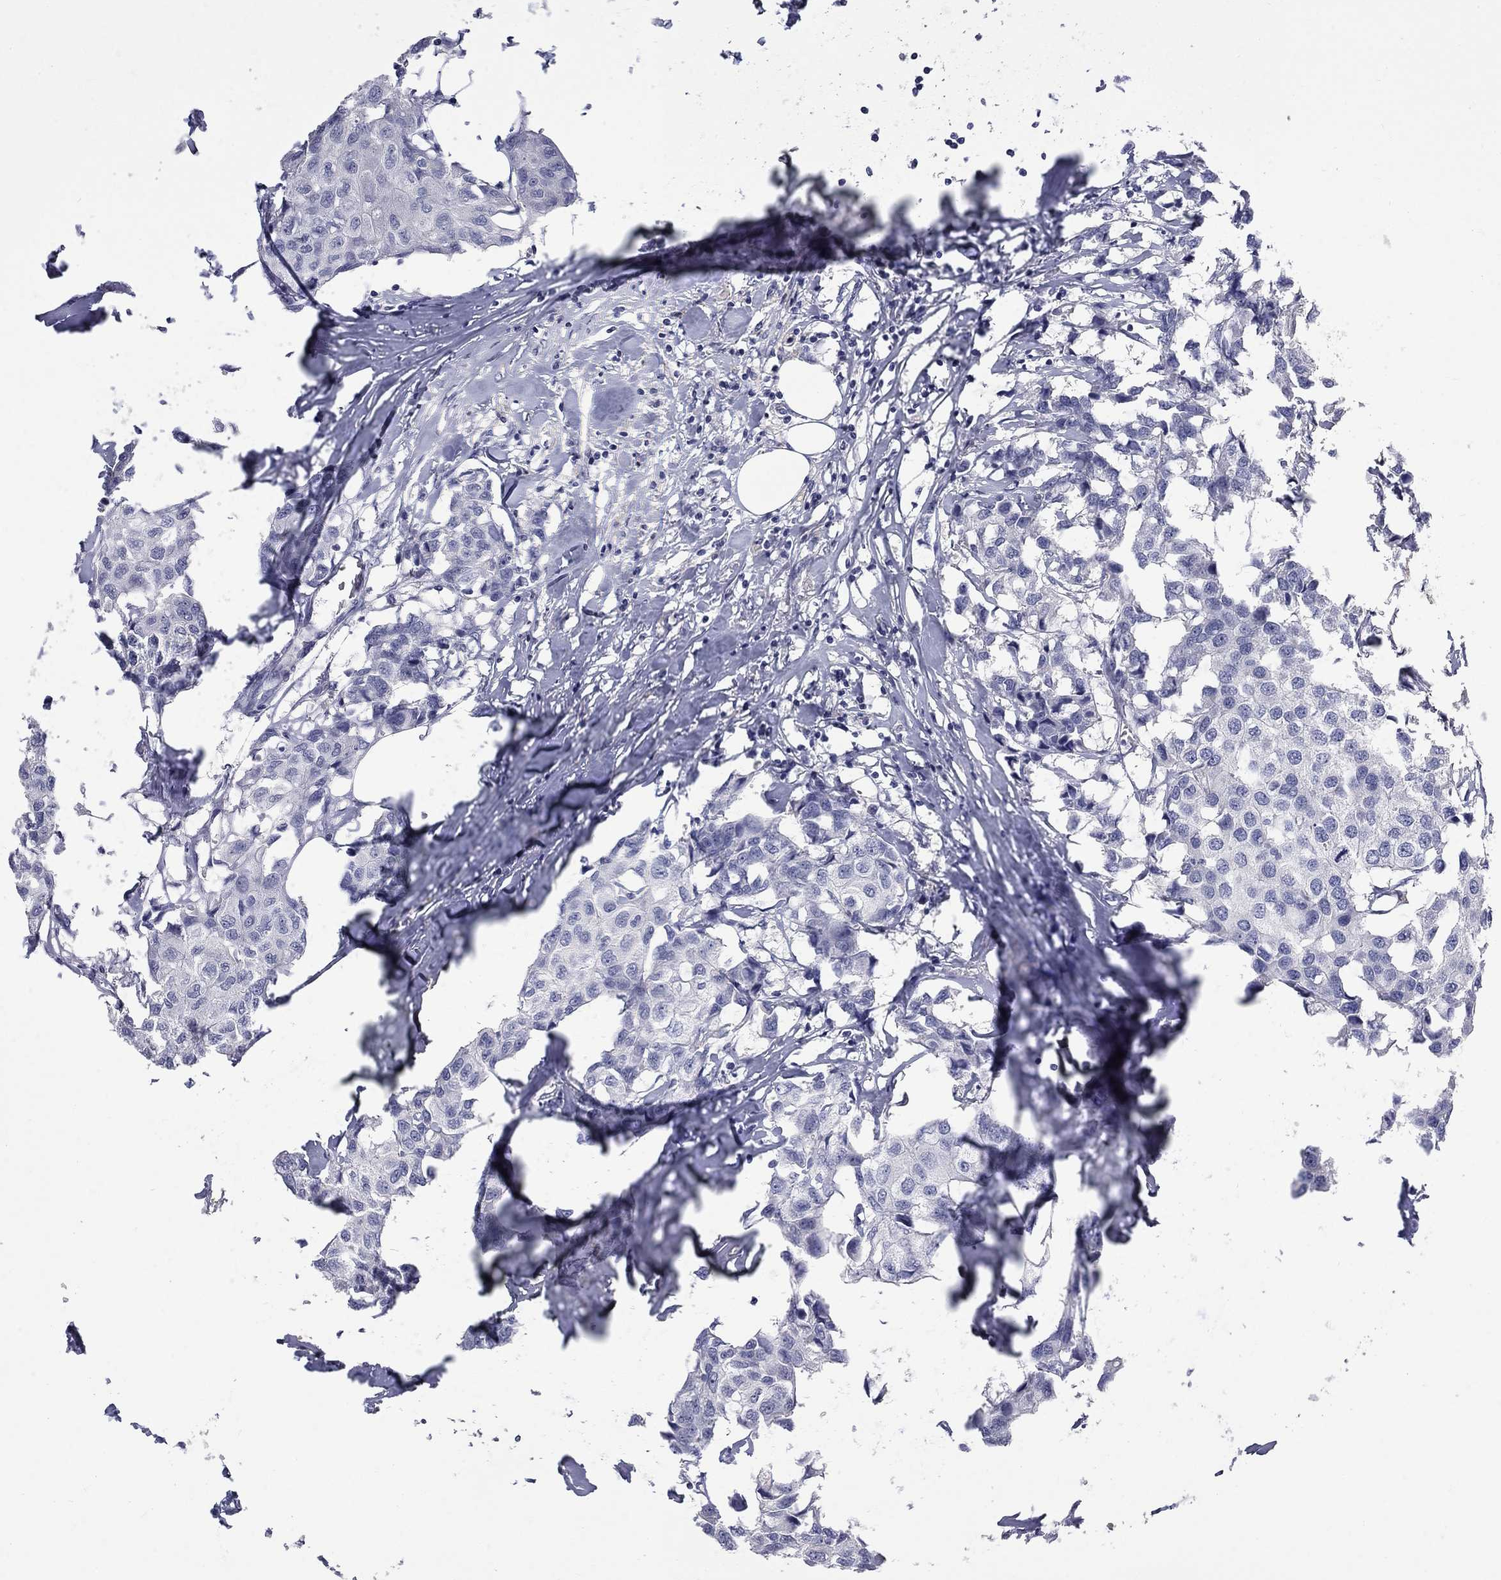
{"staining": {"intensity": "negative", "quantity": "none", "location": "none"}, "tissue": "breast cancer", "cell_type": "Tumor cells", "image_type": "cancer", "snomed": [{"axis": "morphology", "description": "Duct carcinoma"}, {"axis": "topography", "description": "Breast"}], "caption": "The image exhibits no significant positivity in tumor cells of breast cancer.", "gene": "PLEK", "patient": {"sex": "female", "age": 80}}